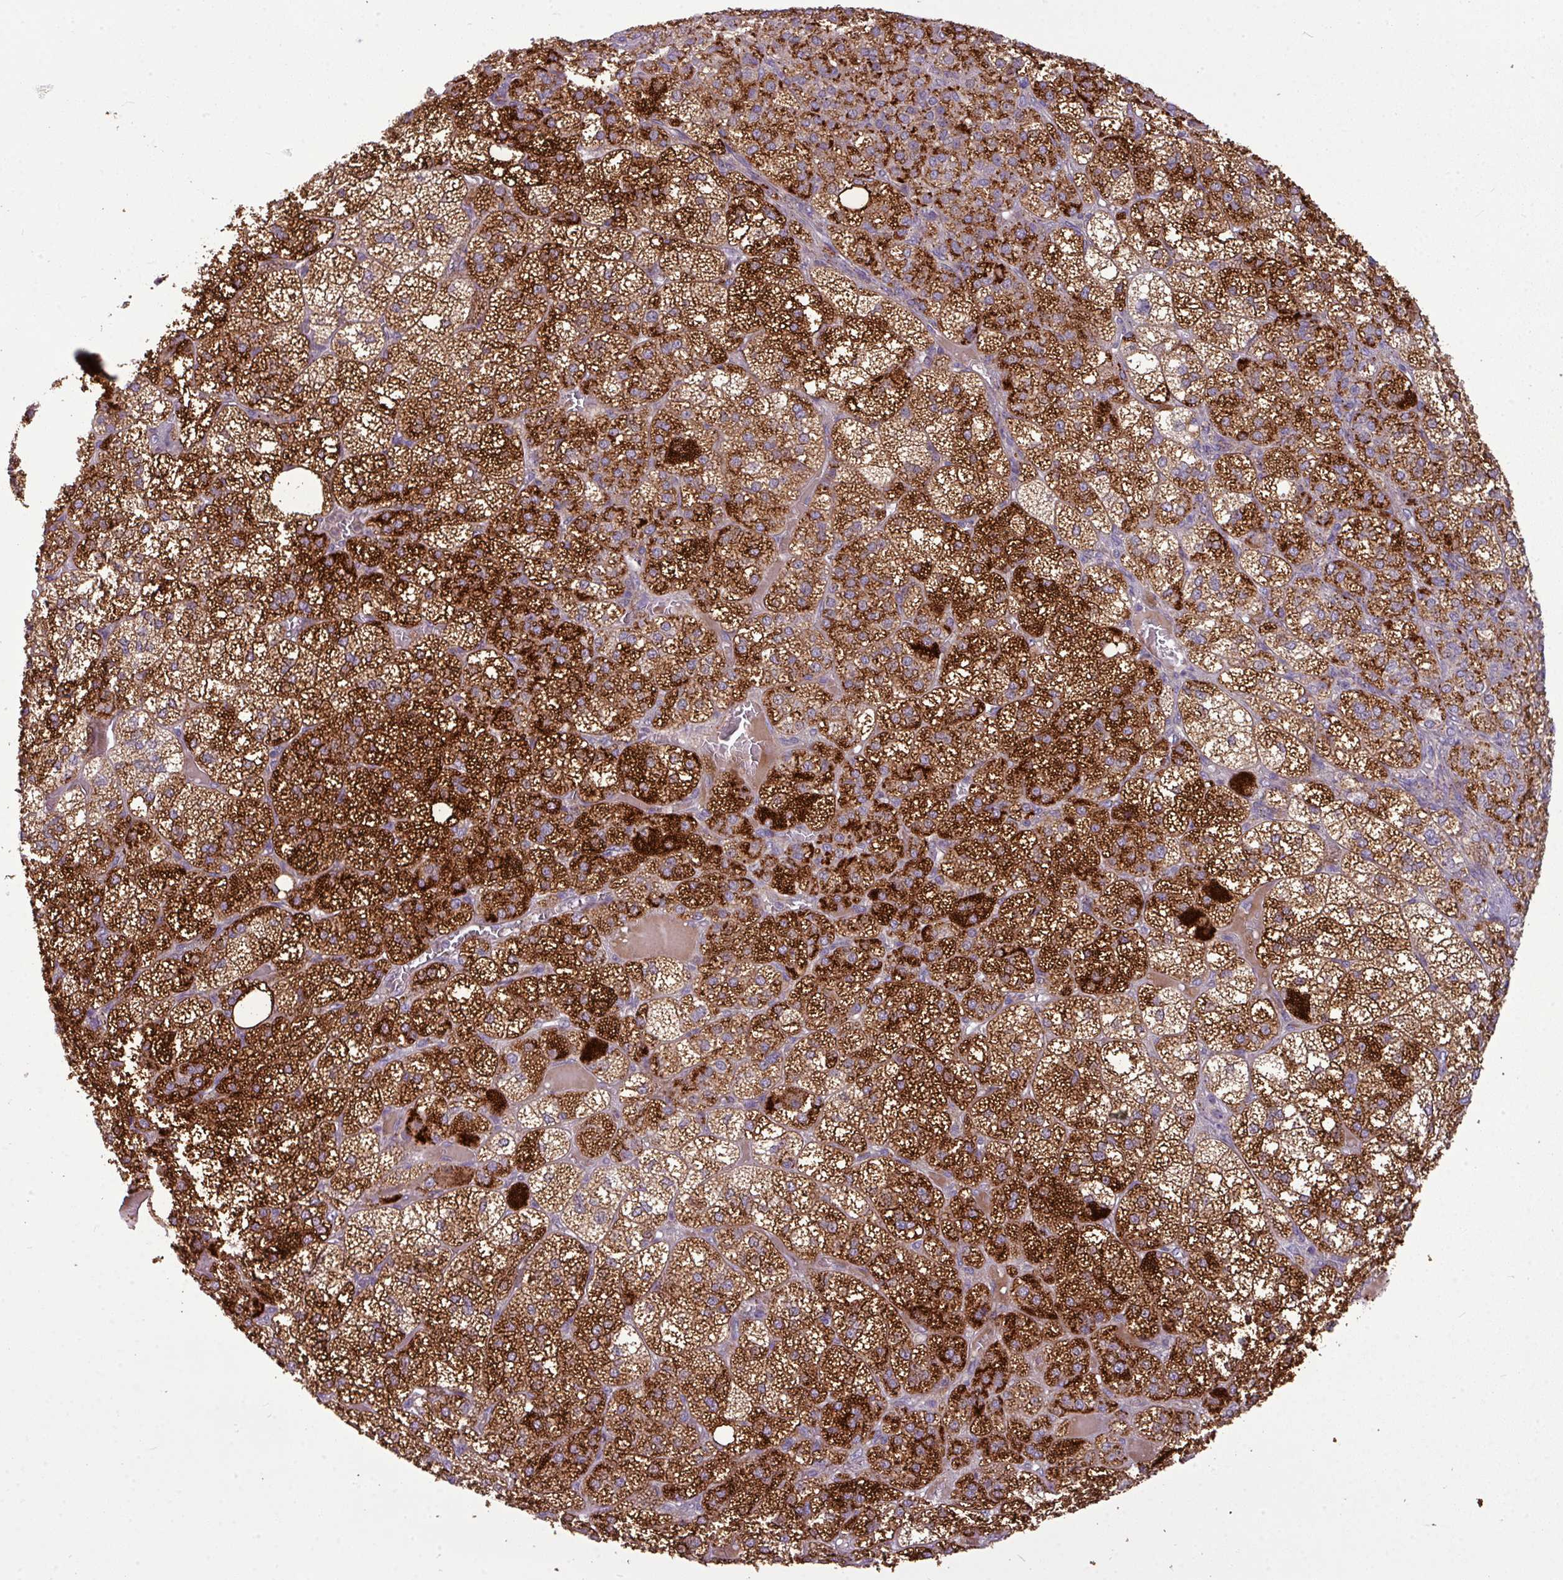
{"staining": {"intensity": "strong", "quantity": ">75%", "location": "cytoplasmic/membranous"}, "tissue": "adrenal gland", "cell_type": "Glandular cells", "image_type": "normal", "snomed": [{"axis": "morphology", "description": "Normal tissue, NOS"}, {"axis": "topography", "description": "Adrenal gland"}], "caption": "Protein analysis of unremarkable adrenal gland shows strong cytoplasmic/membranous staining in approximately >75% of glandular cells.", "gene": "ZNF35", "patient": {"sex": "female", "age": 60}}